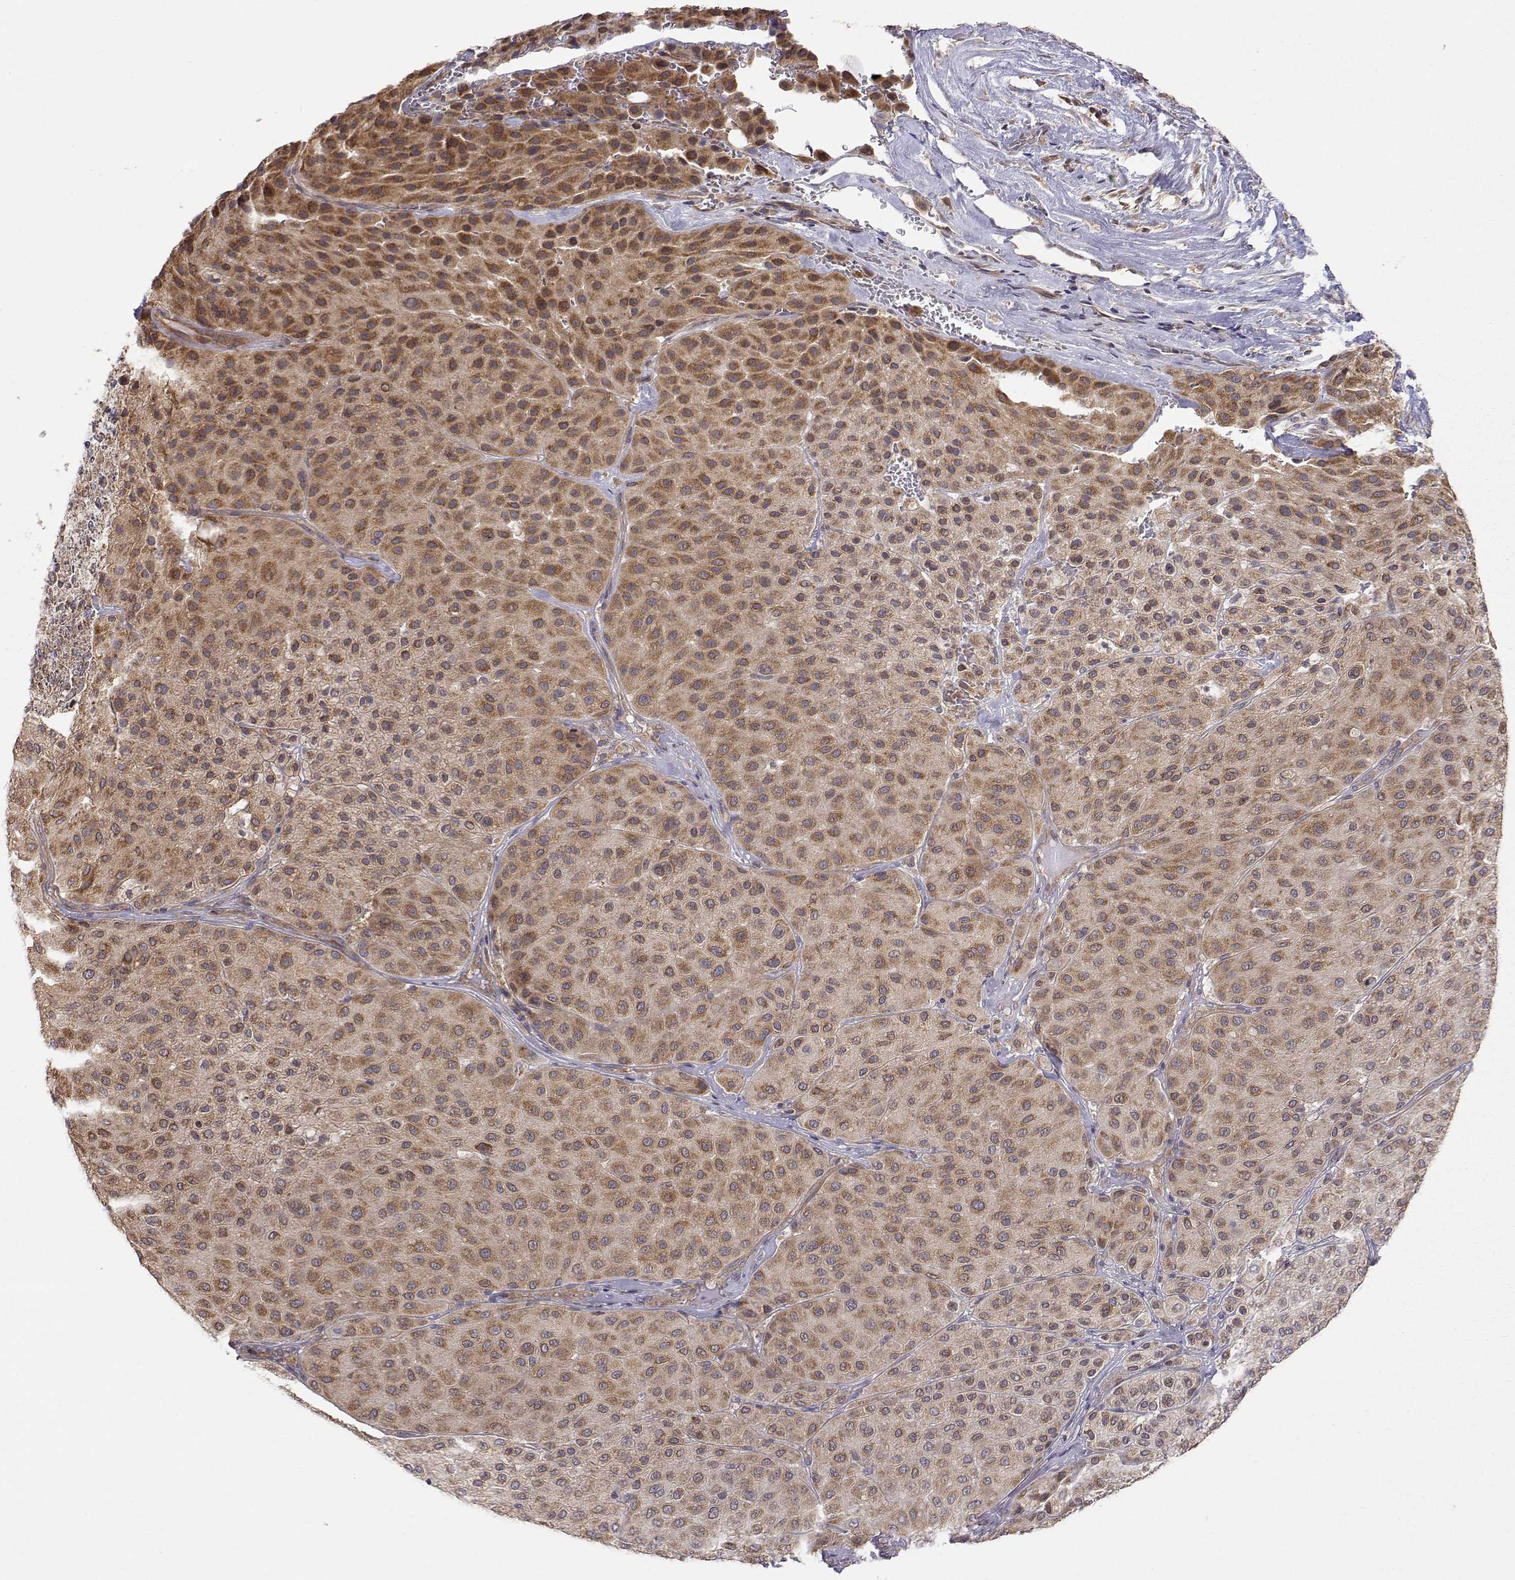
{"staining": {"intensity": "moderate", "quantity": ">75%", "location": "cytoplasmic/membranous"}, "tissue": "melanoma", "cell_type": "Tumor cells", "image_type": "cancer", "snomed": [{"axis": "morphology", "description": "Malignant melanoma, Metastatic site"}, {"axis": "topography", "description": "Smooth muscle"}], "caption": "About >75% of tumor cells in malignant melanoma (metastatic site) exhibit moderate cytoplasmic/membranous protein expression as visualized by brown immunohistochemical staining.", "gene": "PAIP1", "patient": {"sex": "male", "age": 41}}